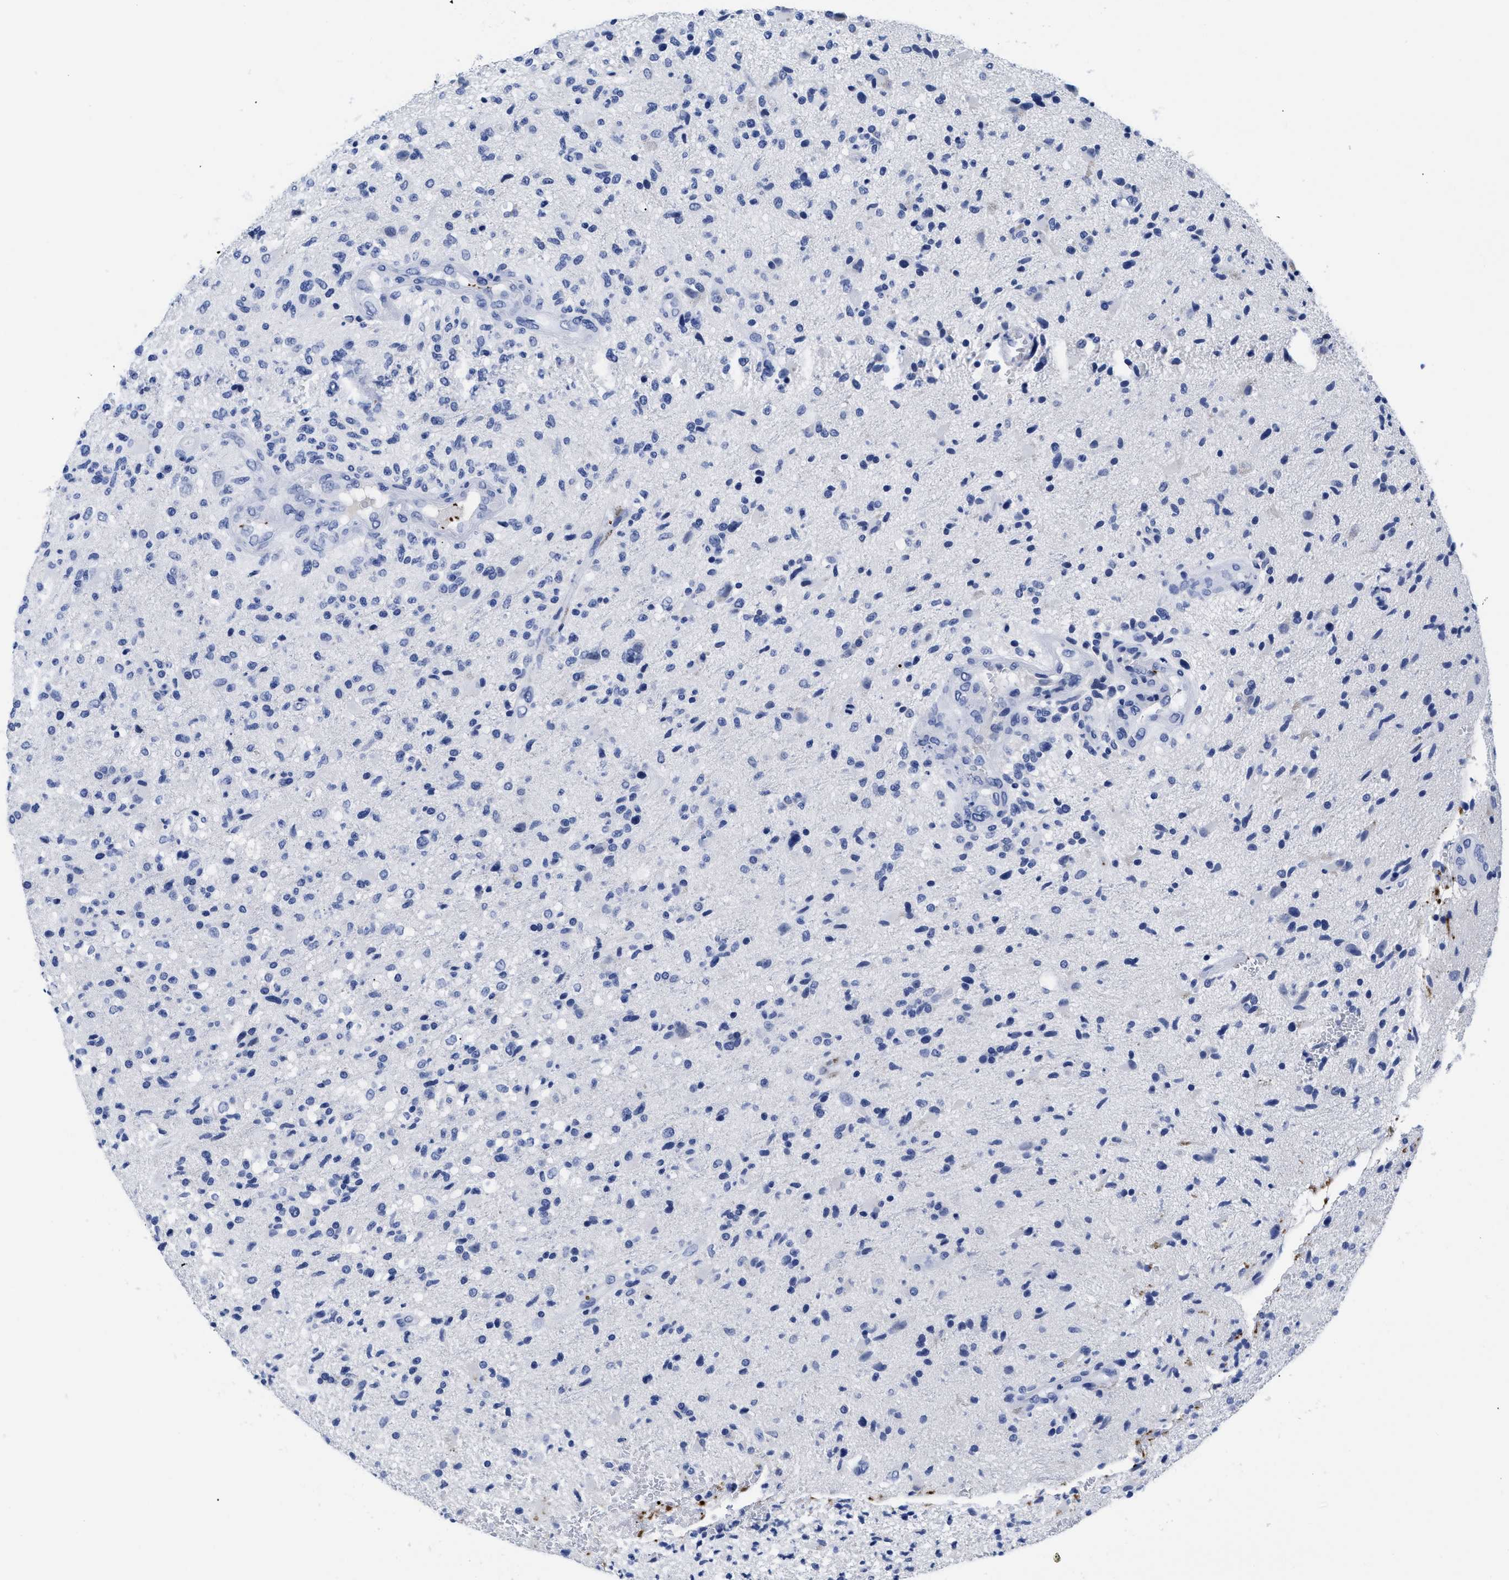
{"staining": {"intensity": "negative", "quantity": "none", "location": "none"}, "tissue": "glioma", "cell_type": "Tumor cells", "image_type": "cancer", "snomed": [{"axis": "morphology", "description": "Glioma, malignant, High grade"}, {"axis": "topography", "description": "Brain"}], "caption": "An immunohistochemistry image of malignant high-grade glioma is shown. There is no staining in tumor cells of malignant high-grade glioma.", "gene": "TREML1", "patient": {"sex": "male", "age": 72}}